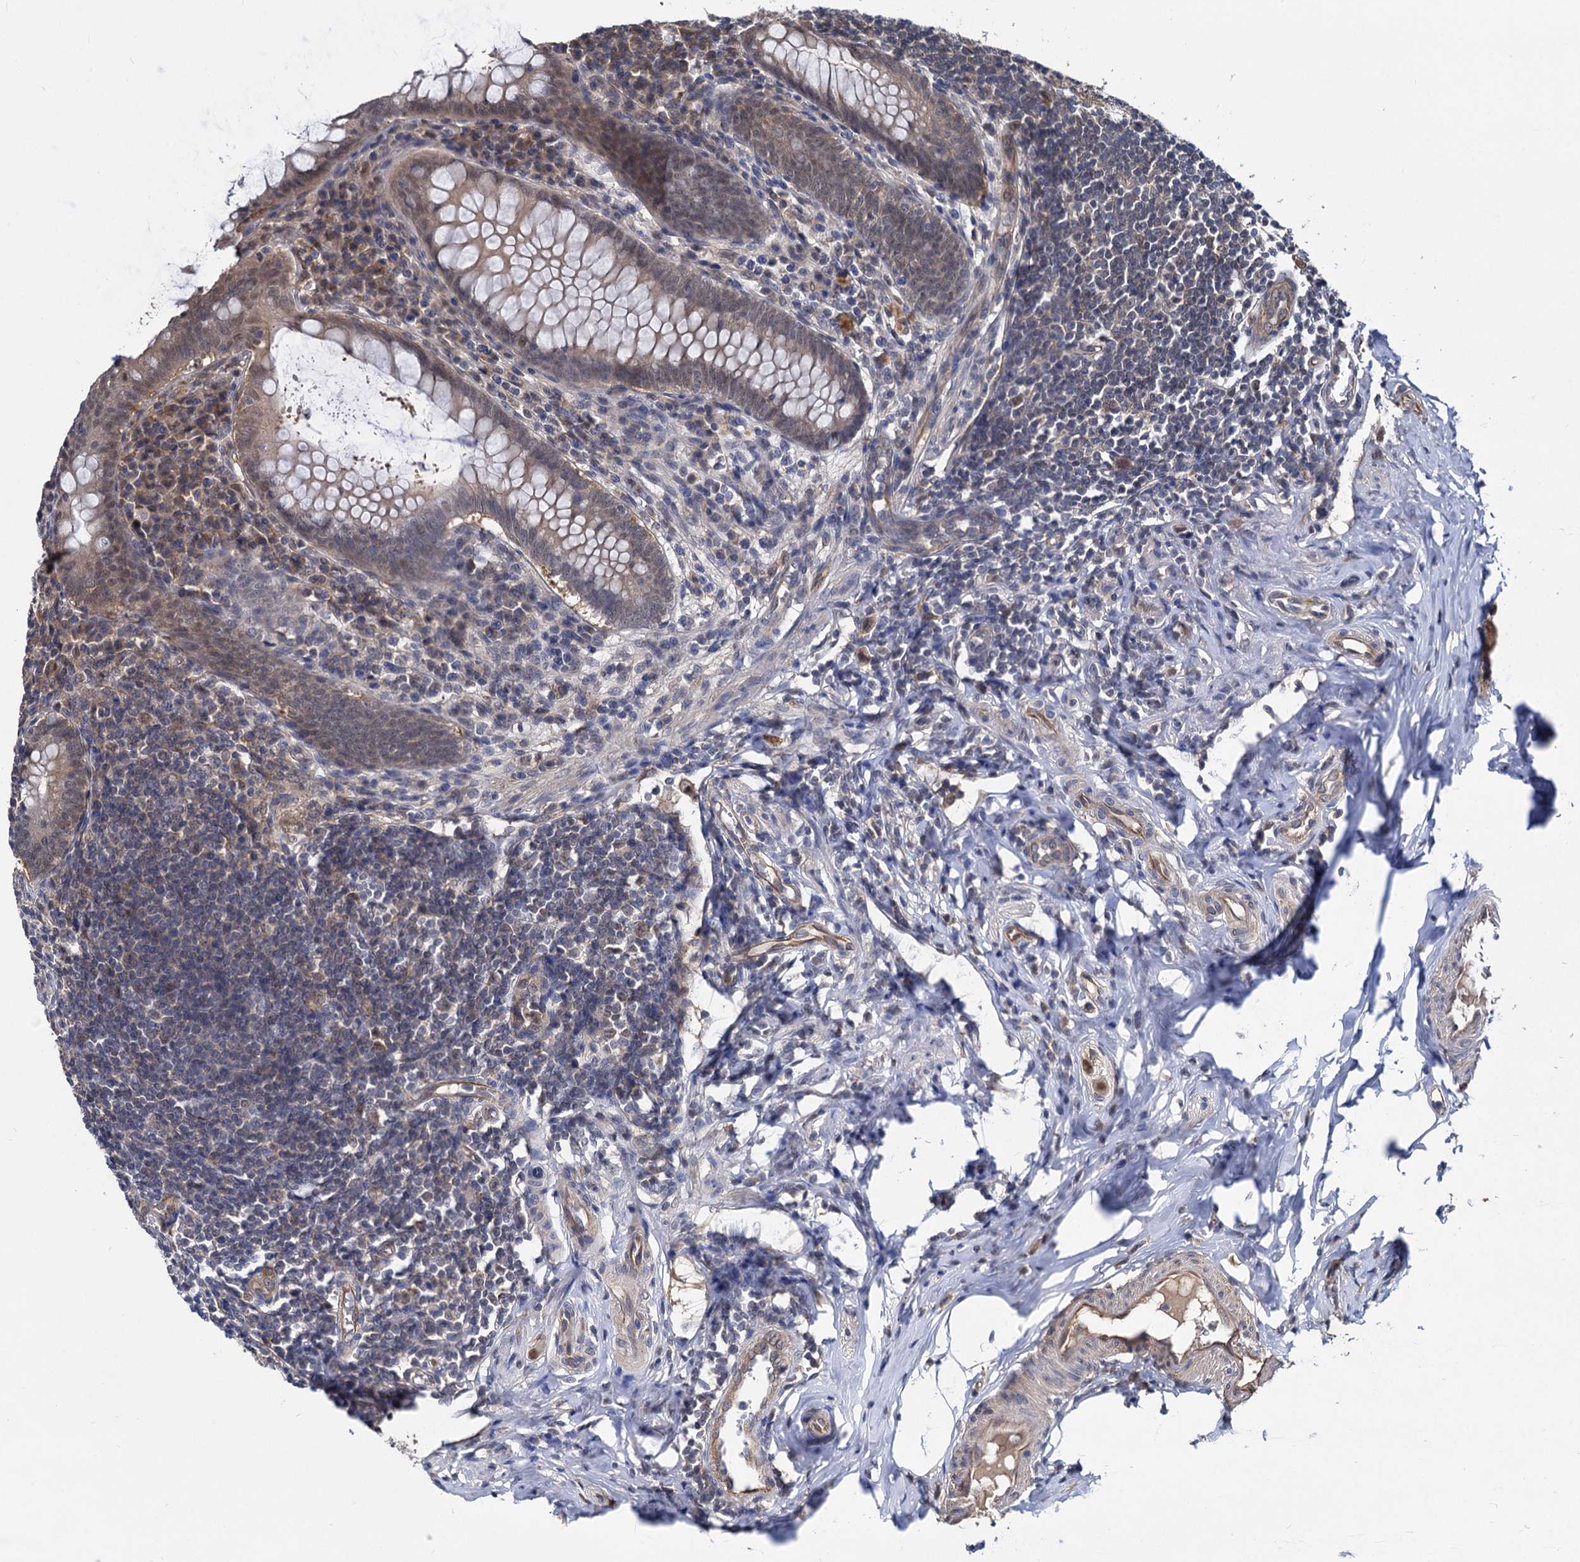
{"staining": {"intensity": "weak", "quantity": ">75%", "location": "cytoplasmic/membranous,nuclear"}, "tissue": "appendix", "cell_type": "Glandular cells", "image_type": "normal", "snomed": [{"axis": "morphology", "description": "Normal tissue, NOS"}, {"axis": "topography", "description": "Appendix"}], "caption": "Unremarkable appendix reveals weak cytoplasmic/membranous,nuclear expression in about >75% of glandular cells The staining was performed using DAB (3,3'-diaminobenzidine) to visualize the protein expression in brown, while the nuclei were stained in blue with hematoxylin (Magnification: 20x)..", "gene": "PSMD4", "patient": {"sex": "female", "age": 33}}